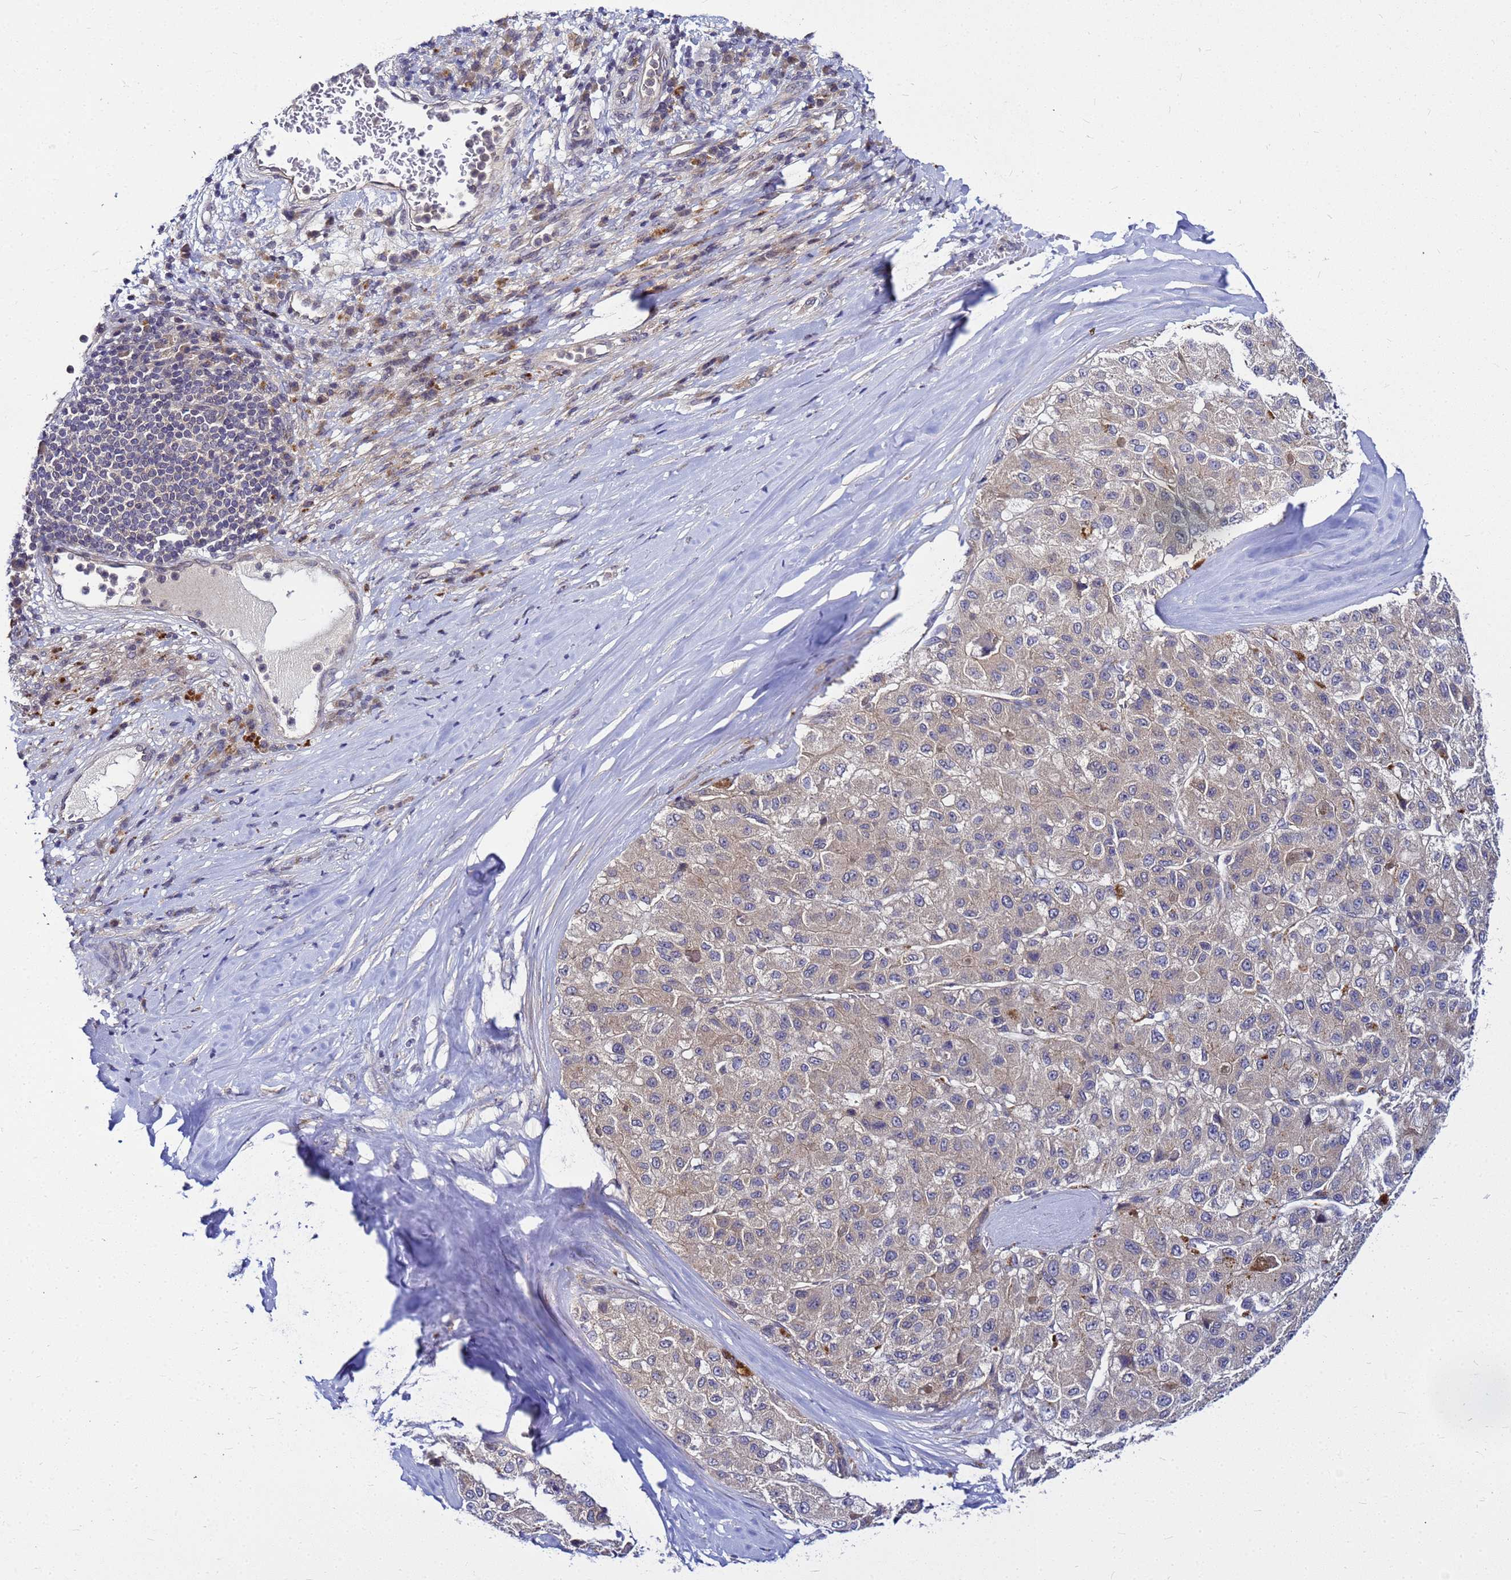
{"staining": {"intensity": "moderate", "quantity": "25%-75%", "location": "cytoplasmic/membranous"}, "tissue": "liver cancer", "cell_type": "Tumor cells", "image_type": "cancer", "snomed": [{"axis": "morphology", "description": "Carcinoma, Hepatocellular, NOS"}, {"axis": "topography", "description": "Liver"}], "caption": "Immunohistochemistry of hepatocellular carcinoma (liver) exhibits medium levels of moderate cytoplasmic/membranous positivity in approximately 25%-75% of tumor cells.", "gene": "SAT1", "patient": {"sex": "male", "age": 80}}